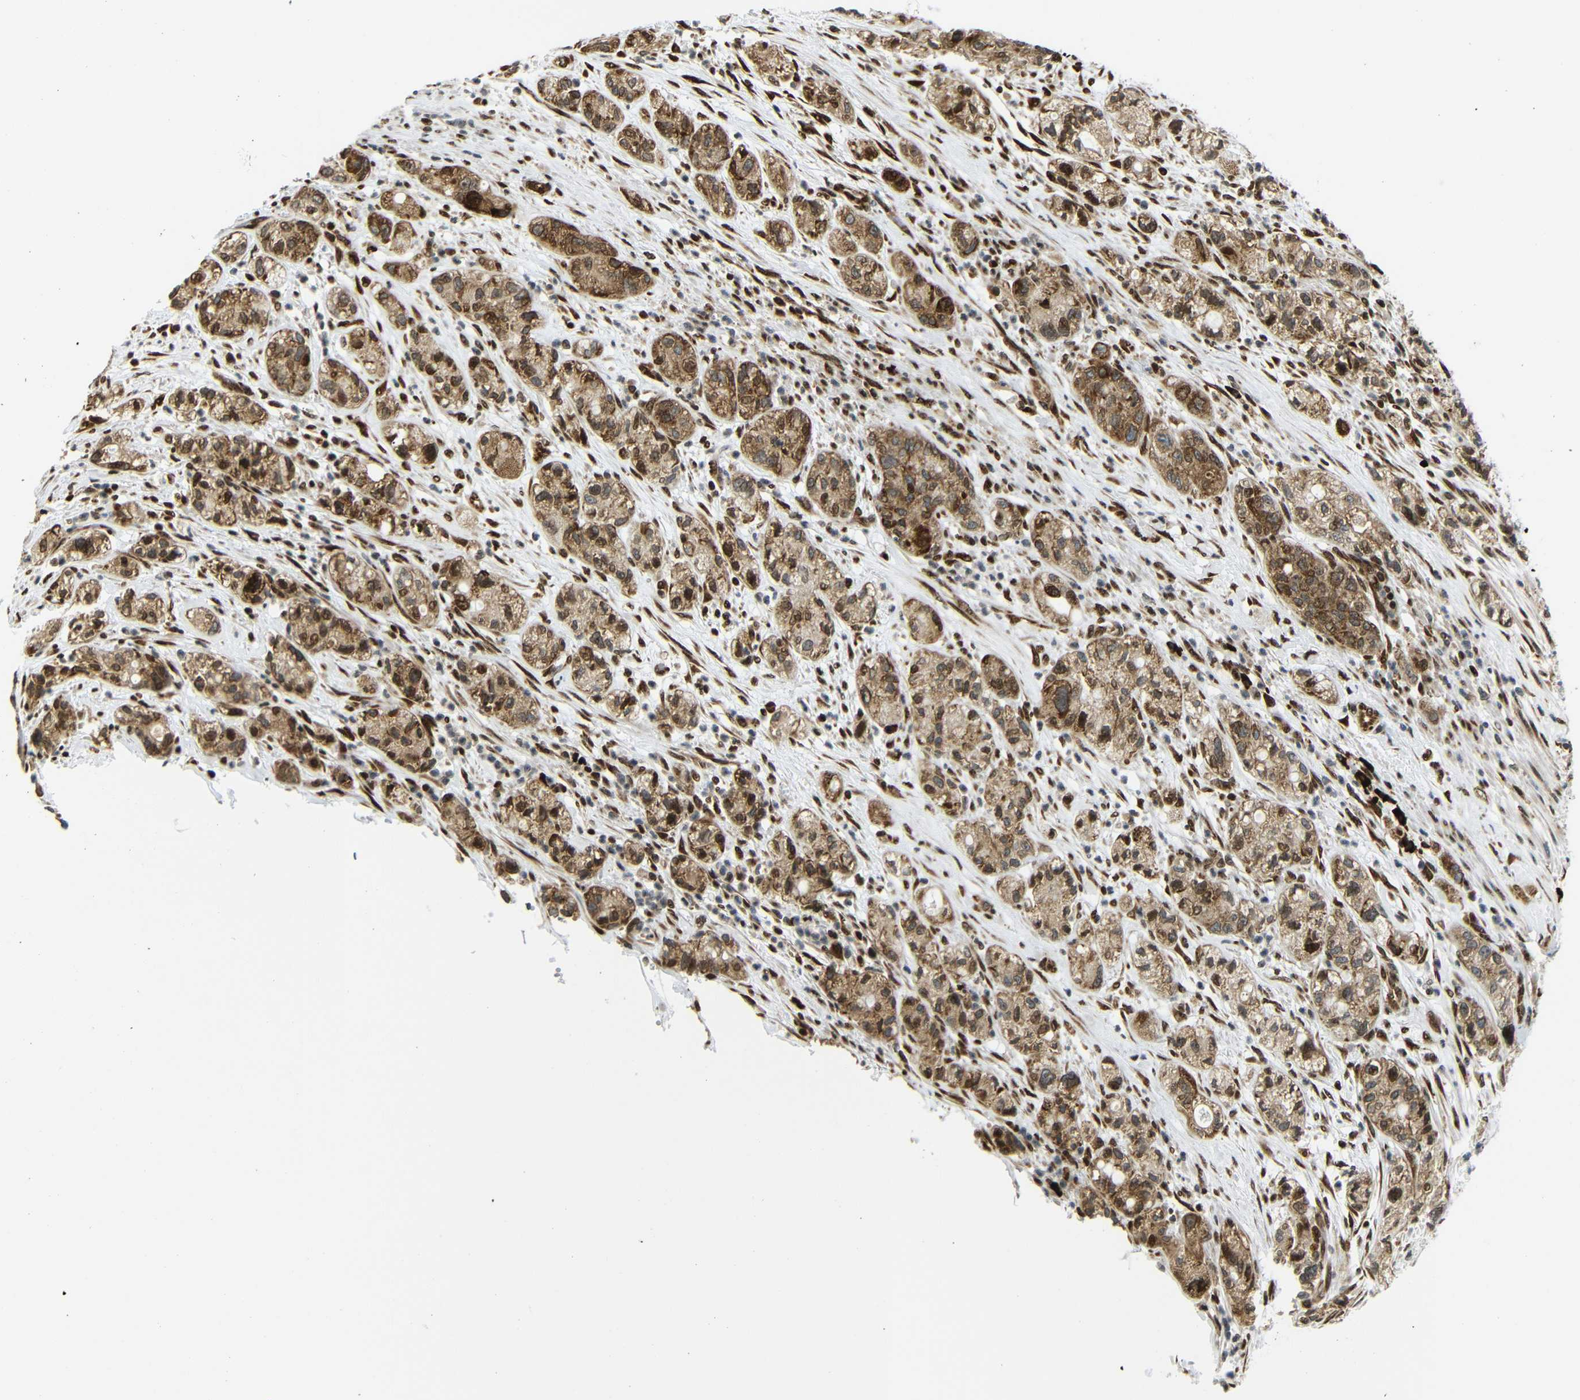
{"staining": {"intensity": "moderate", "quantity": ">75%", "location": "cytoplasmic/membranous,nuclear"}, "tissue": "pancreatic cancer", "cell_type": "Tumor cells", "image_type": "cancer", "snomed": [{"axis": "morphology", "description": "Adenocarcinoma, NOS"}, {"axis": "topography", "description": "Pancreas"}], "caption": "IHC (DAB) staining of pancreatic cancer exhibits moderate cytoplasmic/membranous and nuclear protein expression in approximately >75% of tumor cells.", "gene": "SPCS2", "patient": {"sex": "female", "age": 78}}